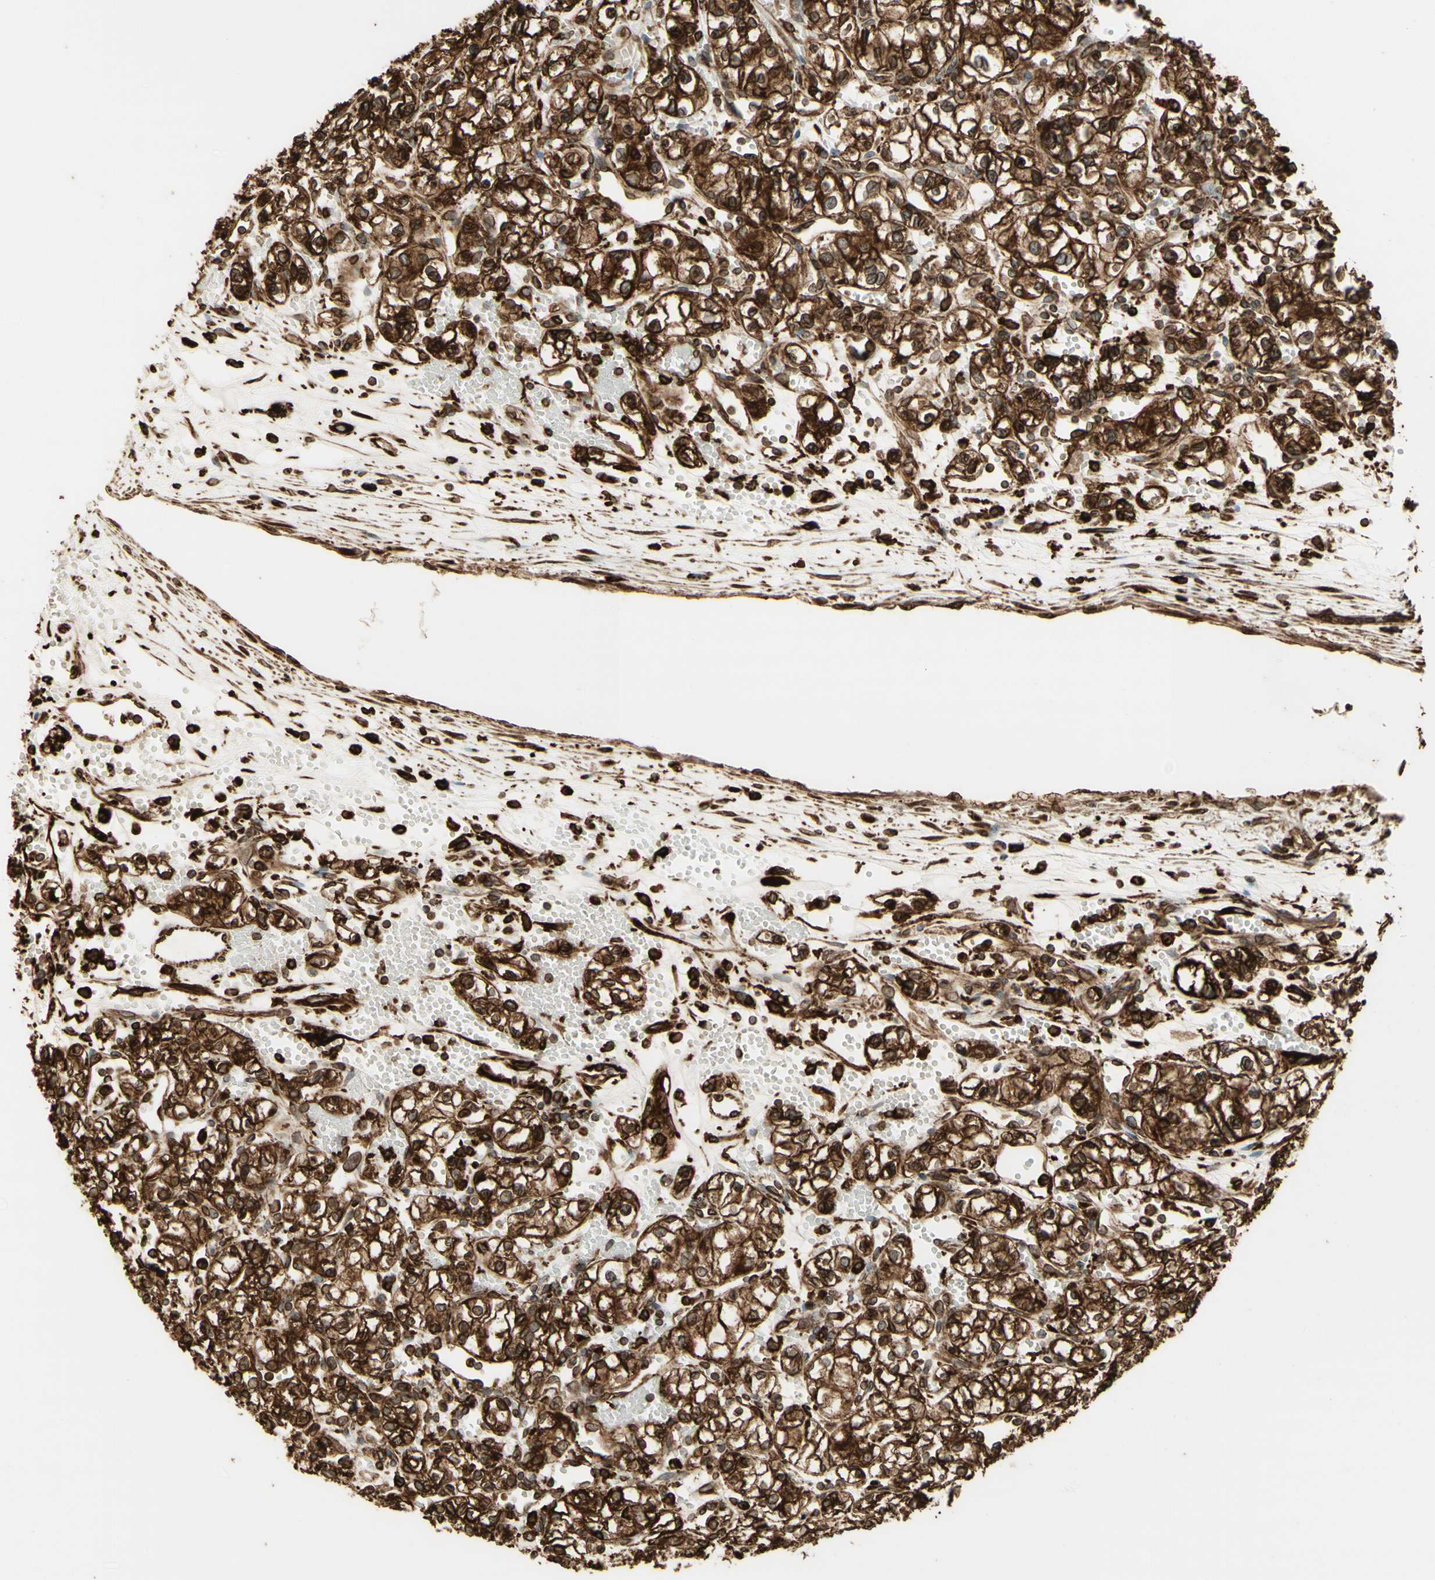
{"staining": {"intensity": "strong", "quantity": ">75%", "location": "cytoplasmic/membranous"}, "tissue": "renal cancer", "cell_type": "Tumor cells", "image_type": "cancer", "snomed": [{"axis": "morphology", "description": "Normal tissue, NOS"}, {"axis": "morphology", "description": "Adenocarcinoma, NOS"}, {"axis": "topography", "description": "Kidney"}], "caption": "A photomicrograph showing strong cytoplasmic/membranous expression in approximately >75% of tumor cells in renal cancer (adenocarcinoma), as visualized by brown immunohistochemical staining.", "gene": "CANX", "patient": {"sex": "male", "age": 59}}